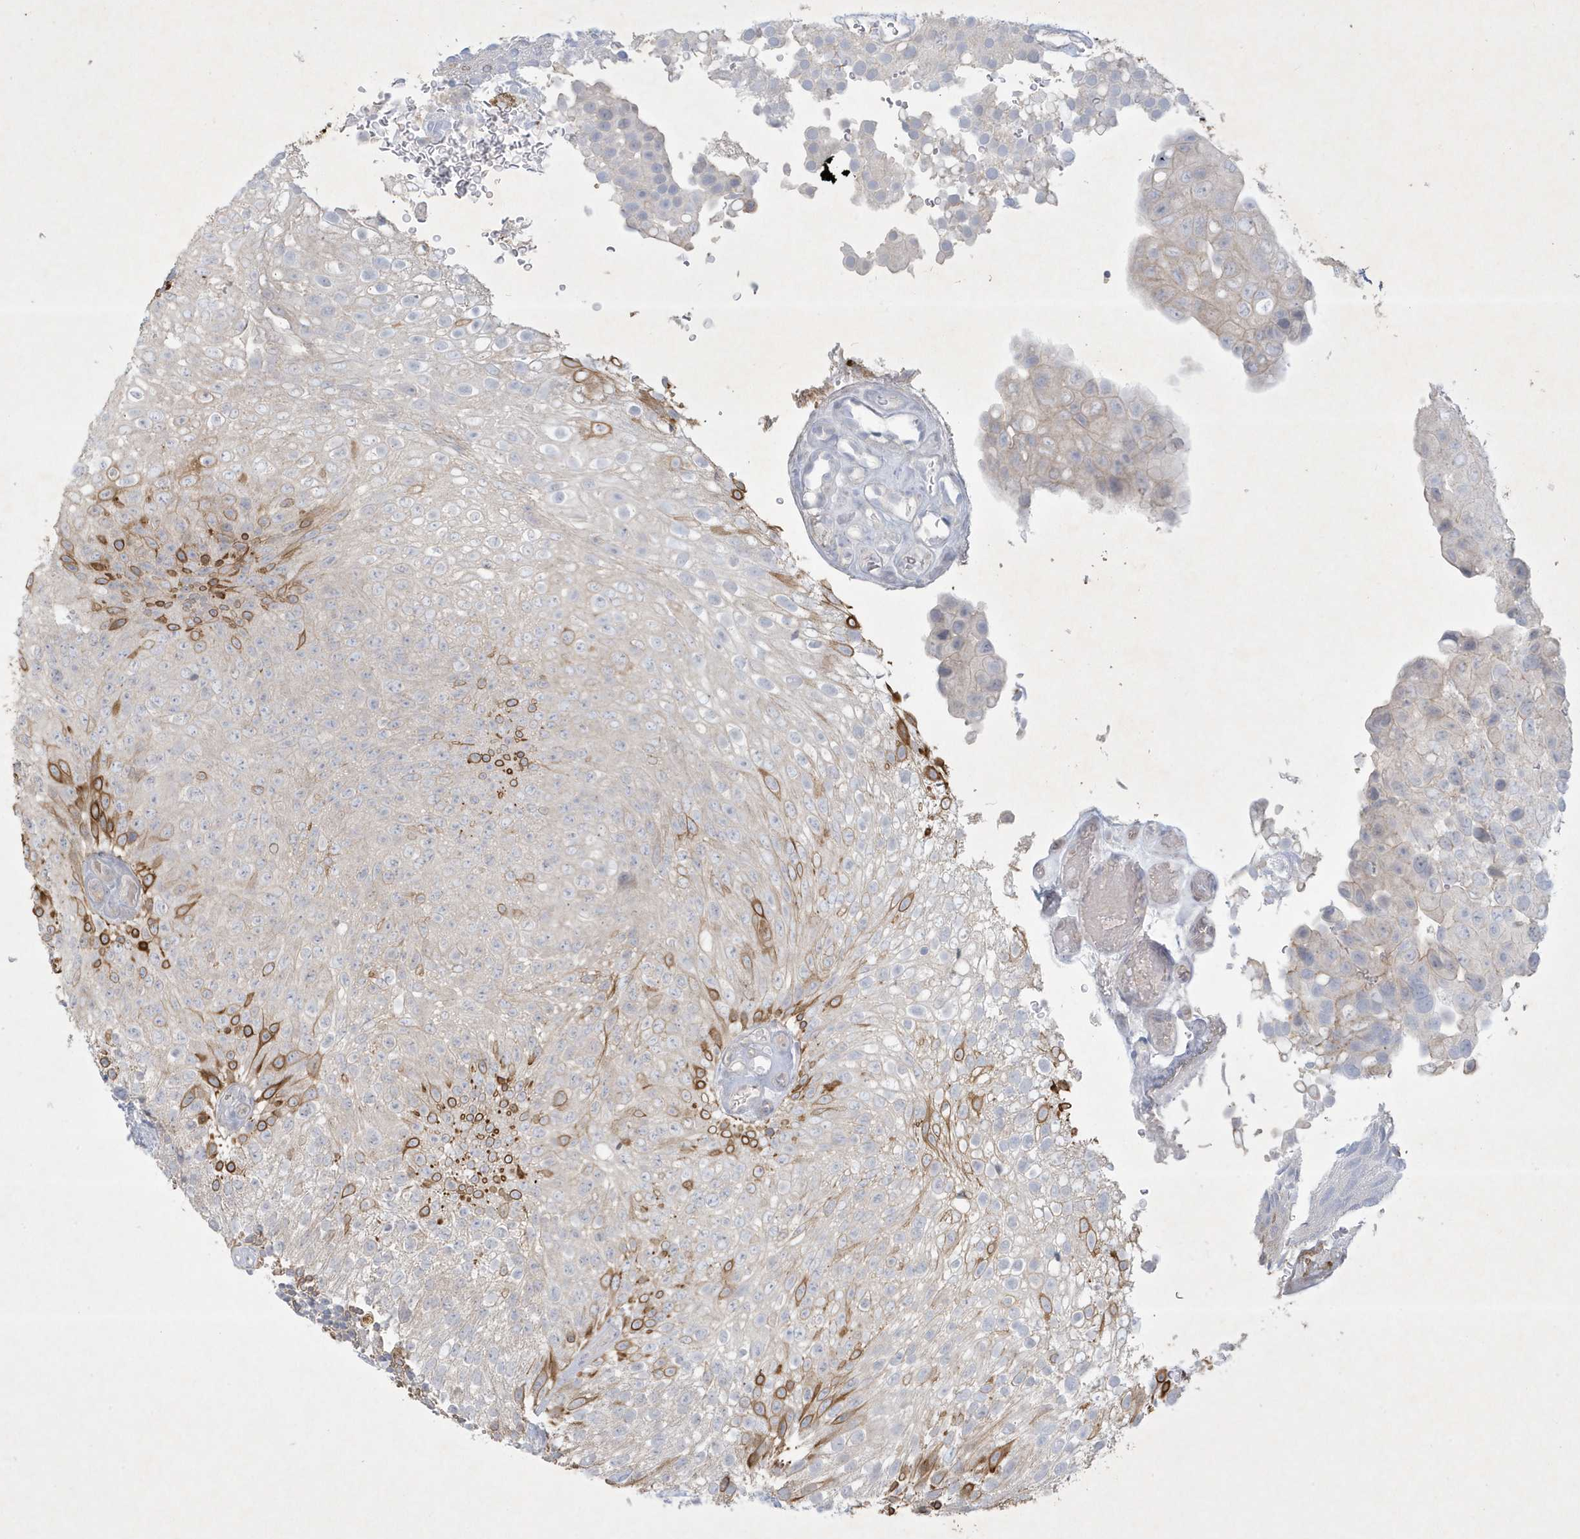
{"staining": {"intensity": "moderate", "quantity": "<25%", "location": "cytoplasmic/membranous"}, "tissue": "urothelial cancer", "cell_type": "Tumor cells", "image_type": "cancer", "snomed": [{"axis": "morphology", "description": "Urothelial carcinoma, Low grade"}, {"axis": "topography", "description": "Urinary bladder"}], "caption": "Protein expression analysis of human urothelial carcinoma (low-grade) reveals moderate cytoplasmic/membranous positivity in about <25% of tumor cells.", "gene": "CCDC24", "patient": {"sex": "male", "age": 78}}